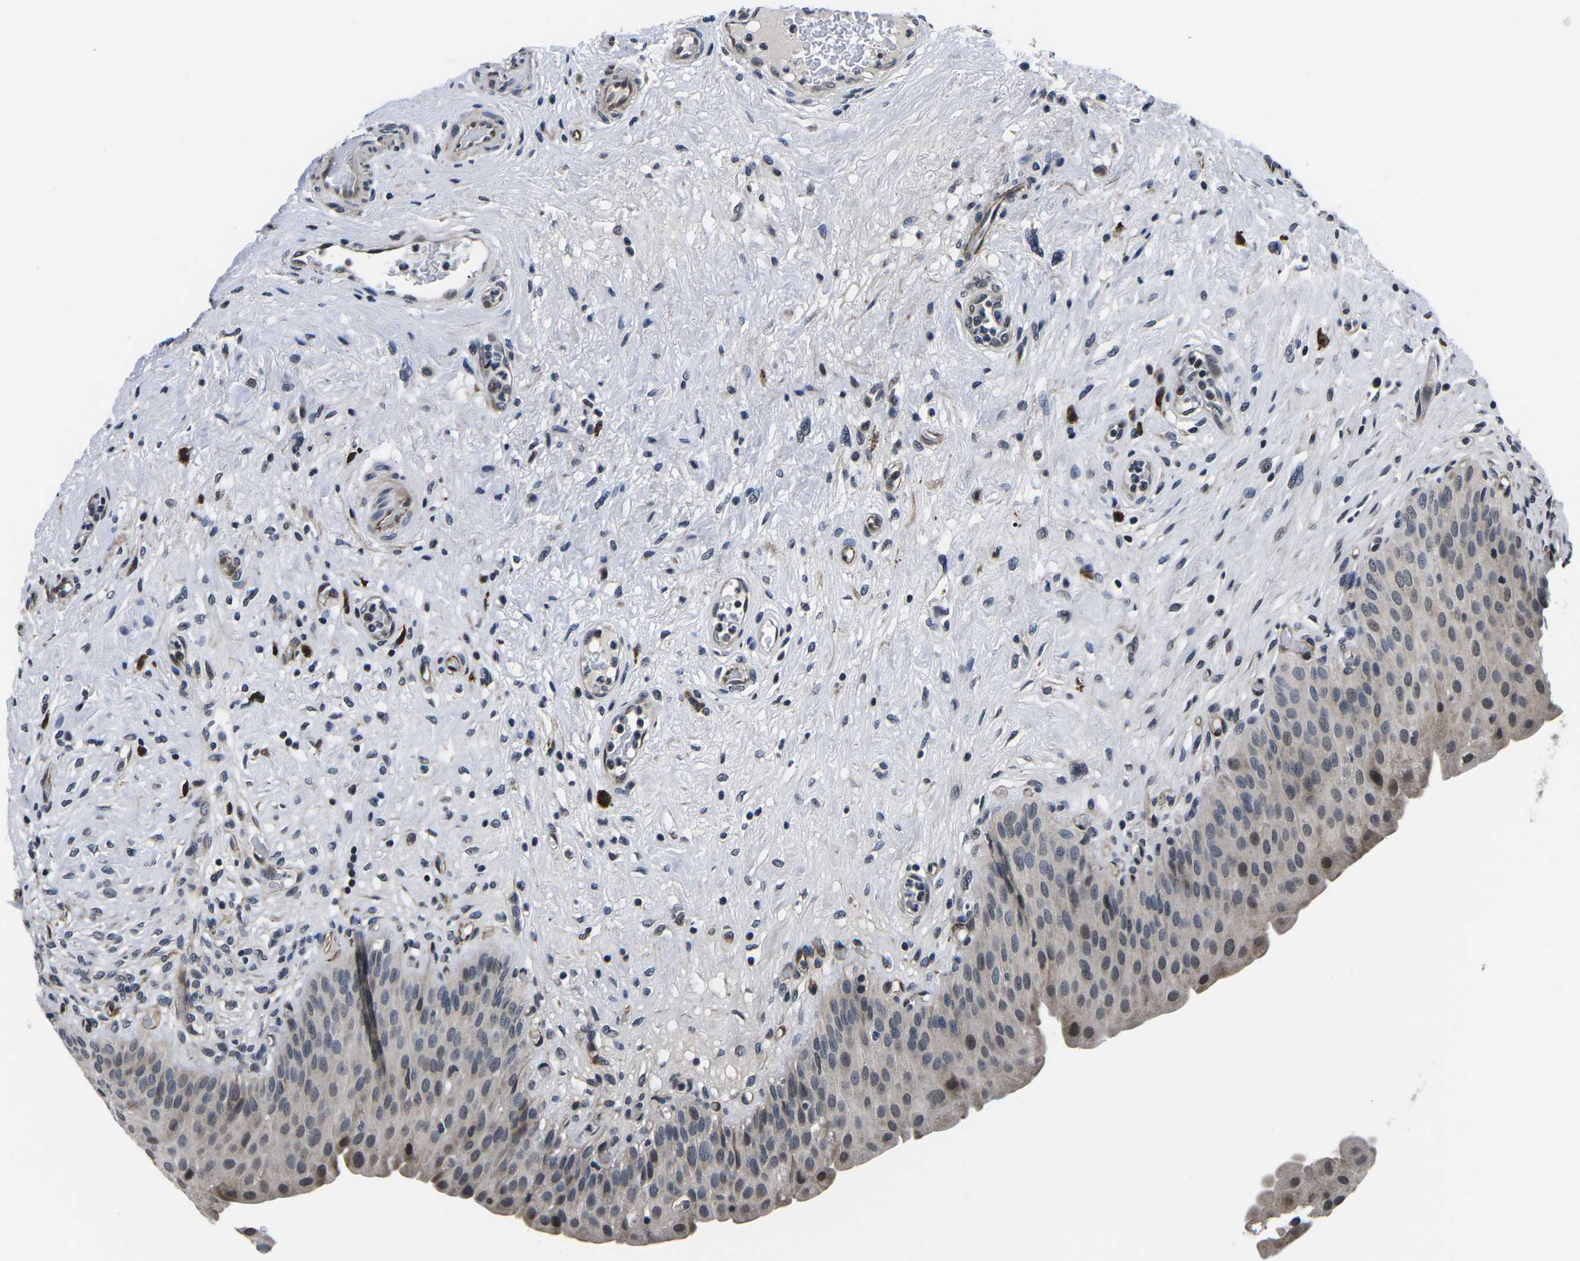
{"staining": {"intensity": "moderate", "quantity": "<25%", "location": "cytoplasmic/membranous,nuclear"}, "tissue": "urinary bladder", "cell_type": "Urothelial cells", "image_type": "normal", "snomed": [{"axis": "morphology", "description": "Normal tissue, NOS"}, {"axis": "topography", "description": "Urinary bladder"}], "caption": "High-magnification brightfield microscopy of benign urinary bladder stained with DAB (3,3'-diaminobenzidine) (brown) and counterstained with hematoxylin (blue). urothelial cells exhibit moderate cytoplasmic/membranous,nuclear staining is appreciated in about<25% of cells. Using DAB (brown) and hematoxylin (blue) stains, captured at high magnification using brightfield microscopy.", "gene": "CCNE1", "patient": {"sex": "male", "age": 46}}